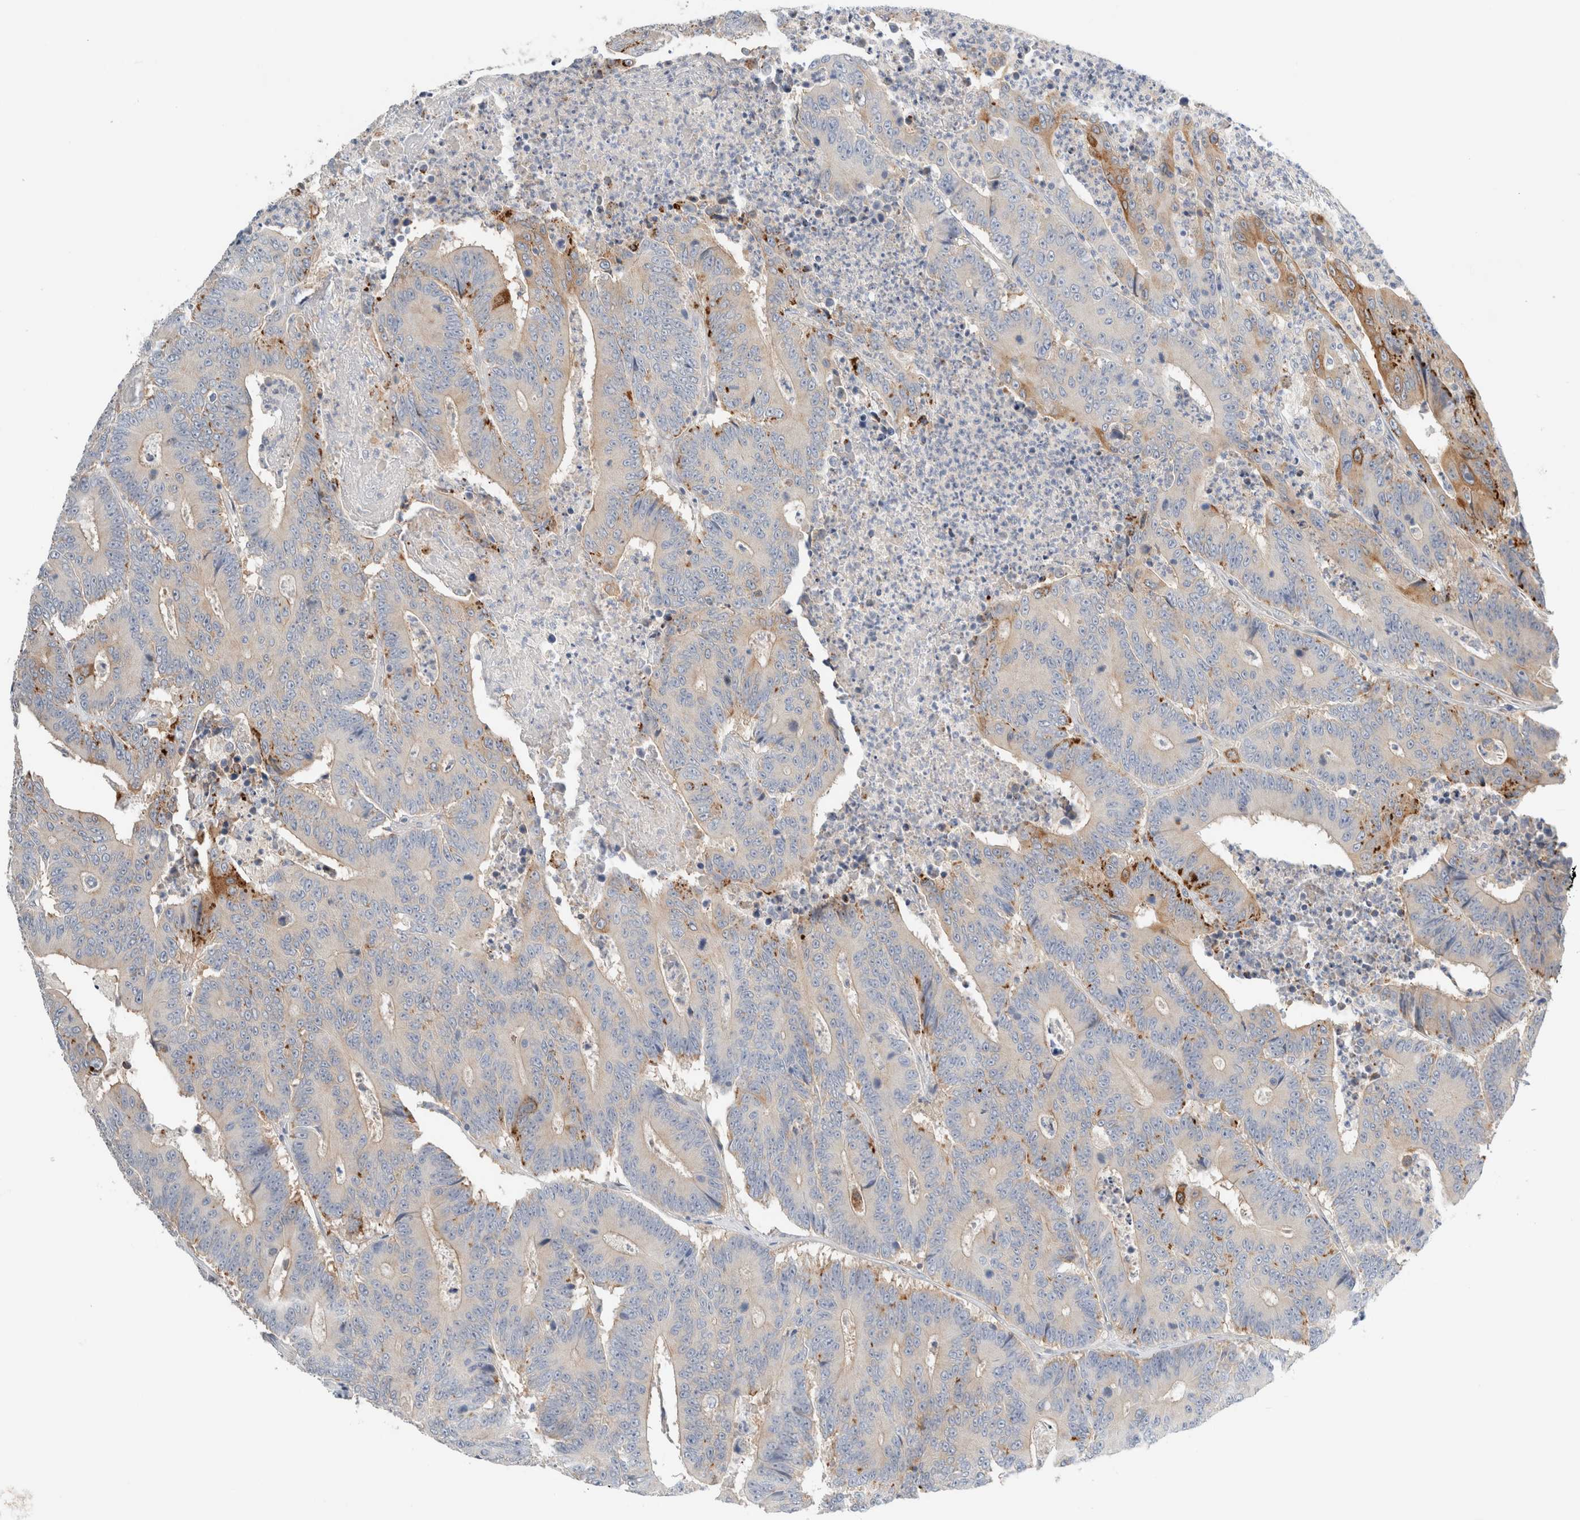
{"staining": {"intensity": "moderate", "quantity": "<25%", "location": "cytoplasmic/membranous"}, "tissue": "colorectal cancer", "cell_type": "Tumor cells", "image_type": "cancer", "snomed": [{"axis": "morphology", "description": "Adenocarcinoma, NOS"}, {"axis": "topography", "description": "Colon"}], "caption": "Protein staining exhibits moderate cytoplasmic/membranous expression in about <25% of tumor cells in colorectal adenocarcinoma.", "gene": "SDR16C5", "patient": {"sex": "male", "age": 83}}